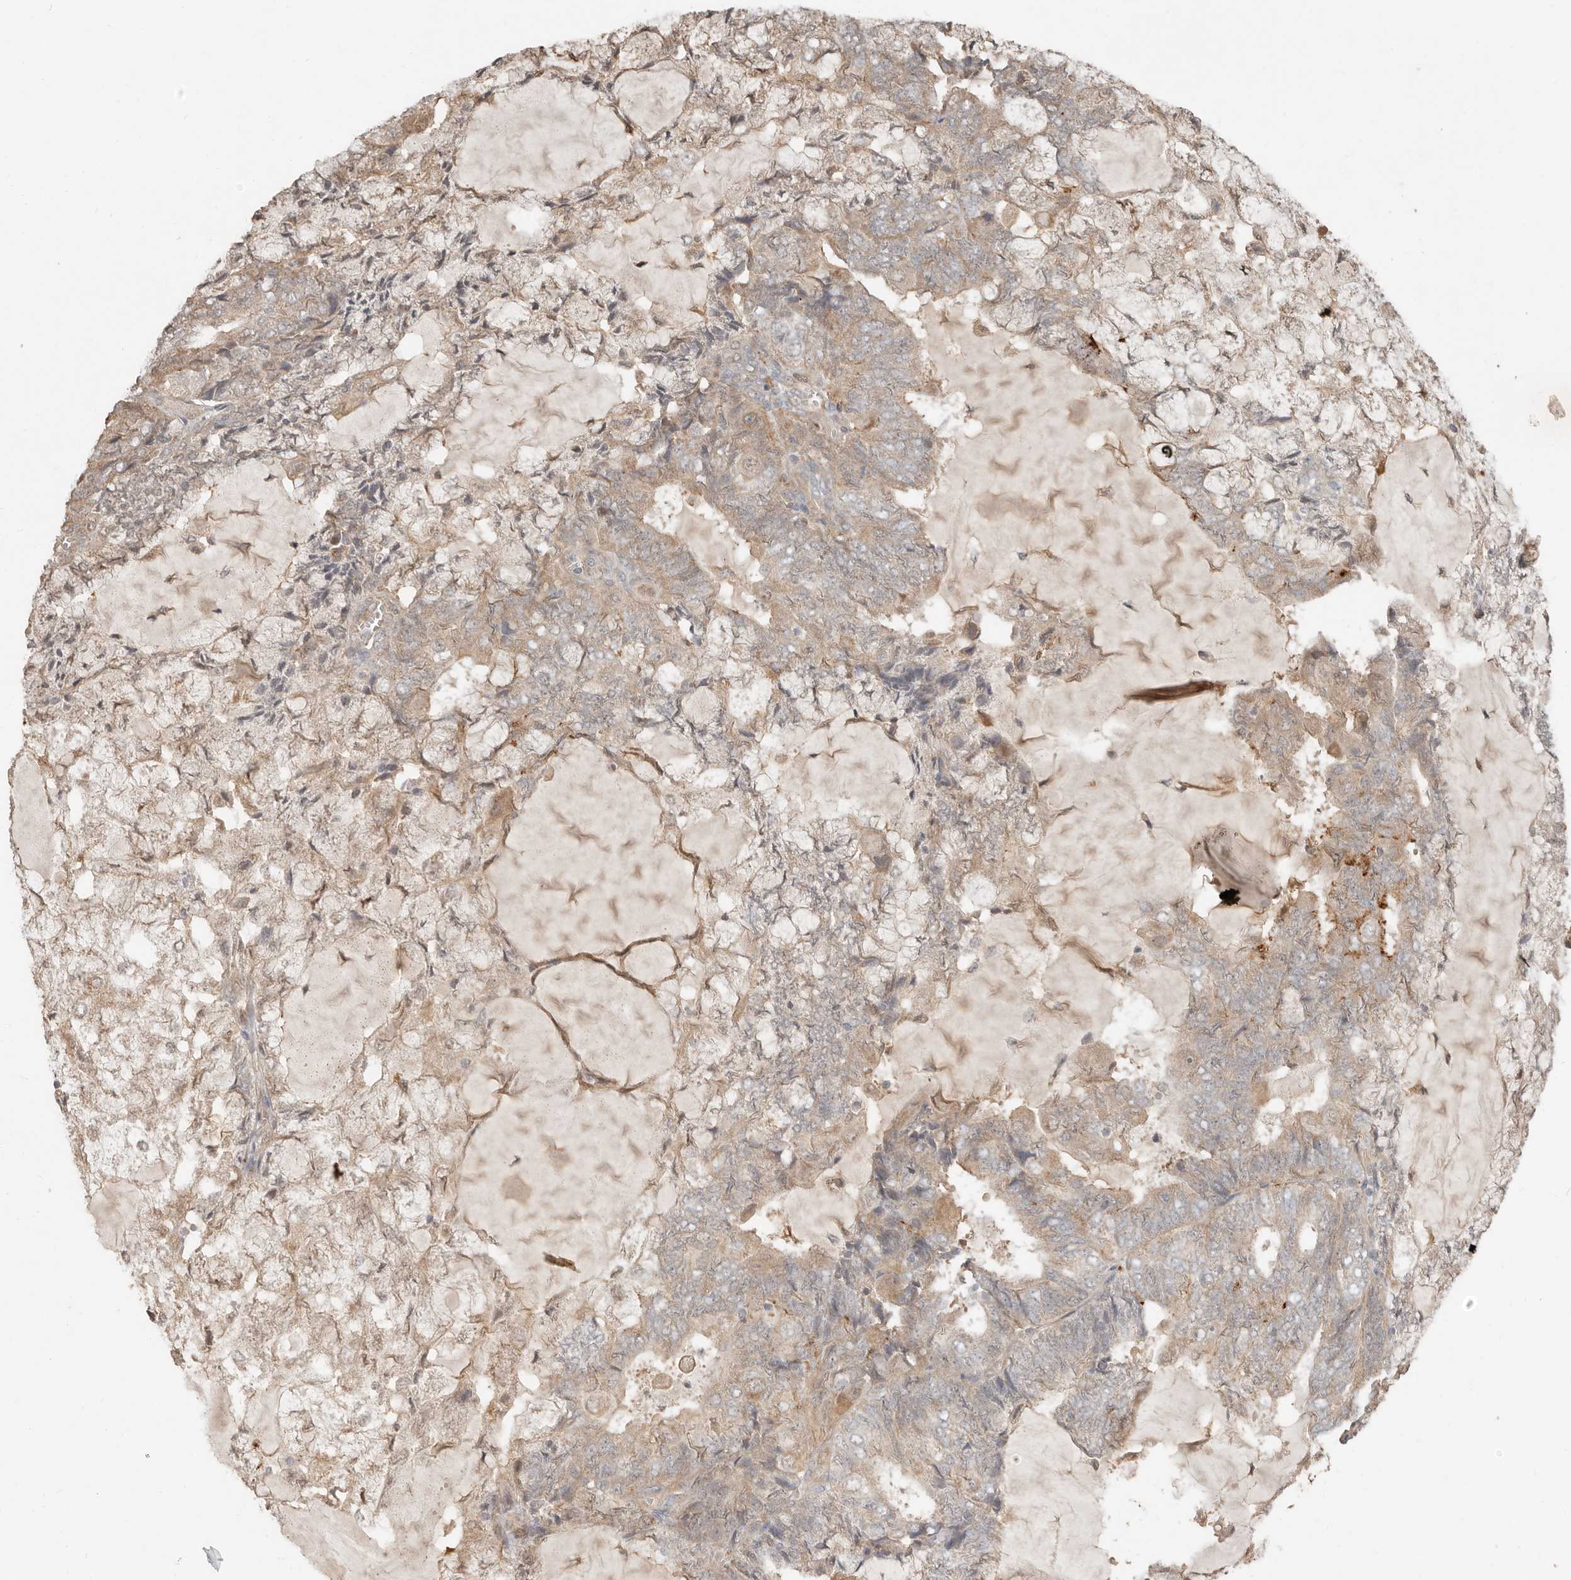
{"staining": {"intensity": "weak", "quantity": ">75%", "location": "cytoplasmic/membranous"}, "tissue": "endometrial cancer", "cell_type": "Tumor cells", "image_type": "cancer", "snomed": [{"axis": "morphology", "description": "Adenocarcinoma, NOS"}, {"axis": "topography", "description": "Endometrium"}], "caption": "This is a photomicrograph of IHC staining of adenocarcinoma (endometrial), which shows weak expression in the cytoplasmic/membranous of tumor cells.", "gene": "MTFR2", "patient": {"sex": "female", "age": 81}}